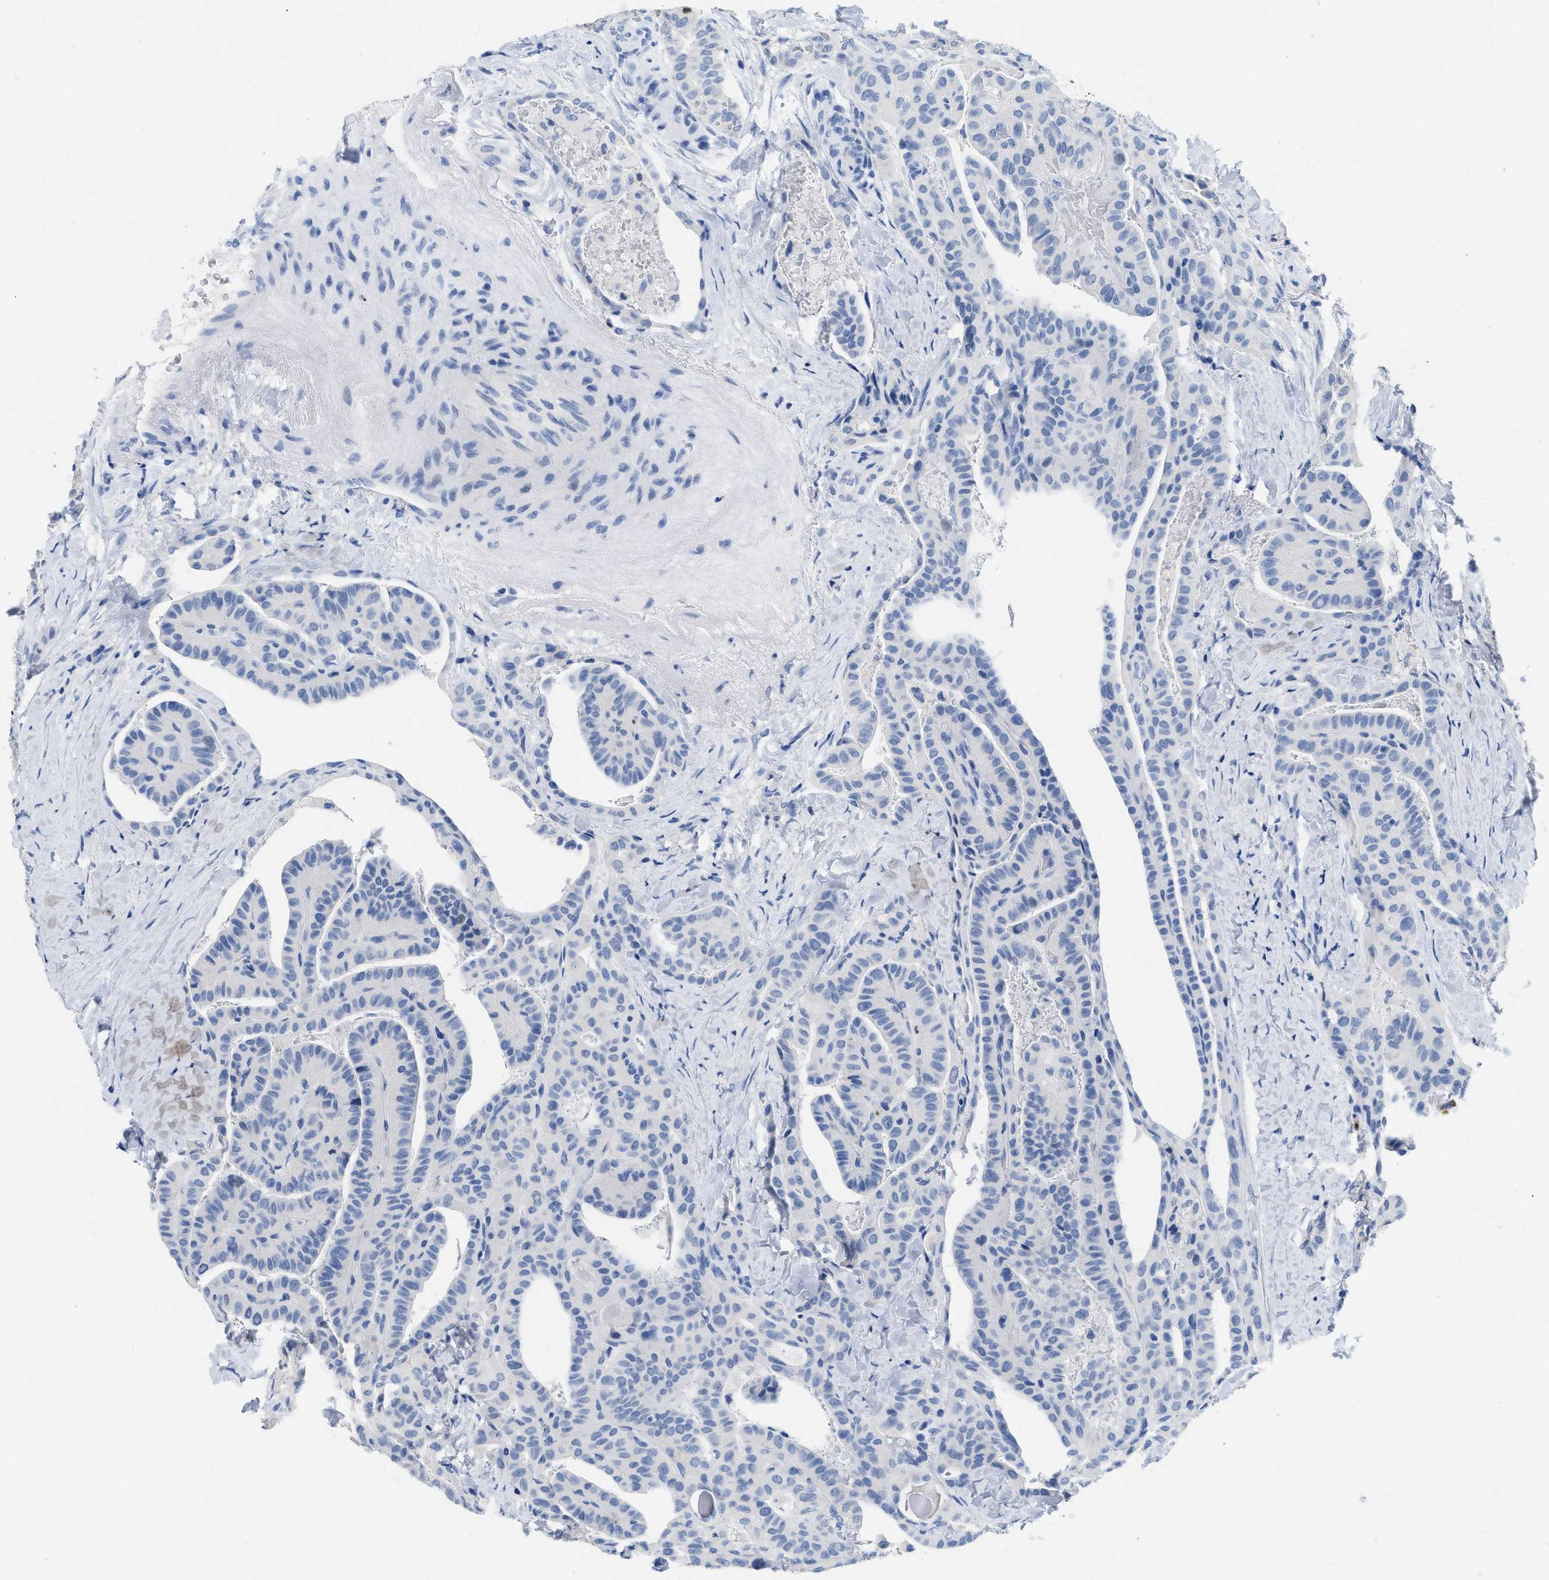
{"staining": {"intensity": "negative", "quantity": "none", "location": "none"}, "tissue": "thyroid cancer", "cell_type": "Tumor cells", "image_type": "cancer", "snomed": [{"axis": "morphology", "description": "Papillary adenocarcinoma, NOS"}, {"axis": "topography", "description": "Thyroid gland"}], "caption": "The micrograph displays no staining of tumor cells in papillary adenocarcinoma (thyroid).", "gene": "CR1", "patient": {"sex": "male", "age": 77}}